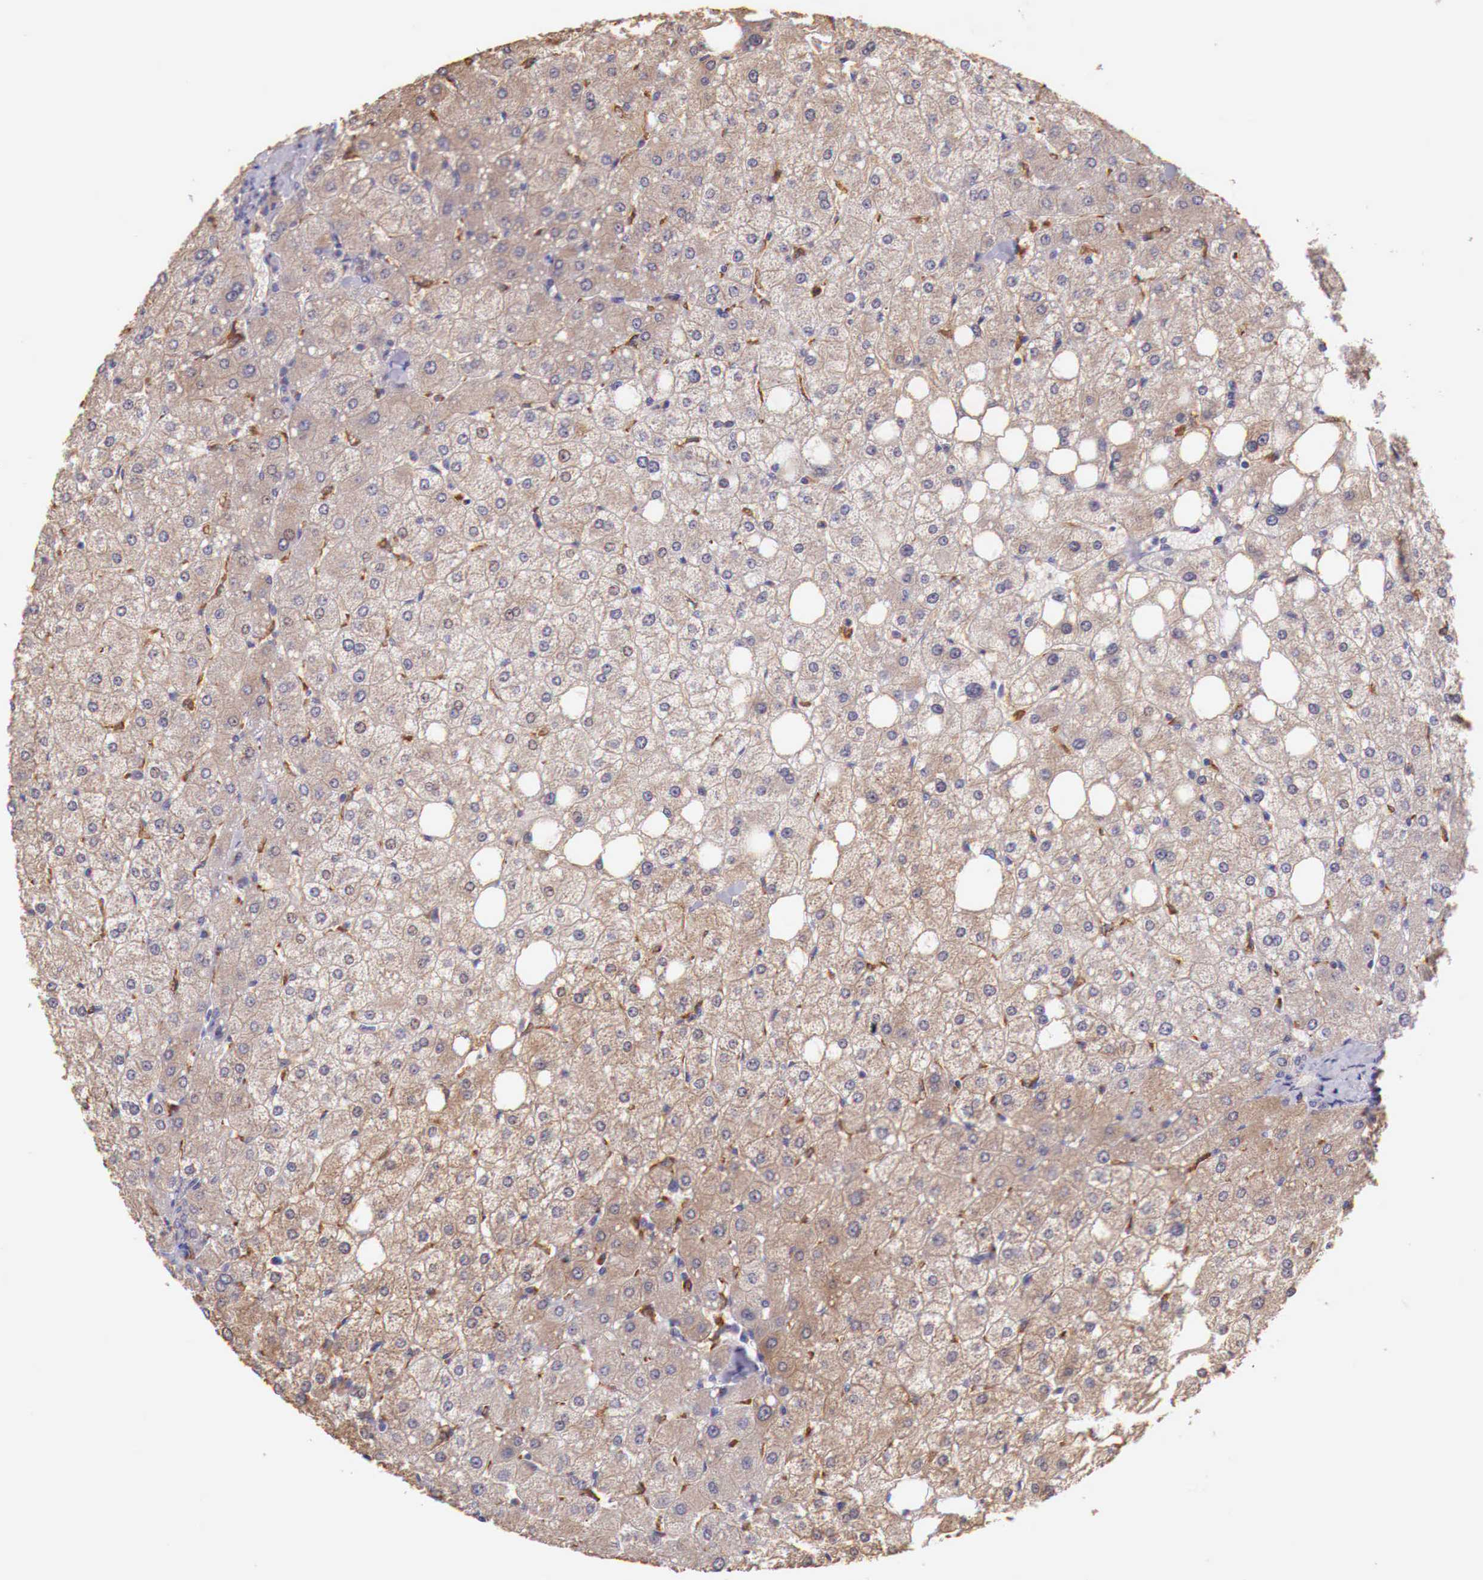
{"staining": {"intensity": "negative", "quantity": "none", "location": "none"}, "tissue": "liver", "cell_type": "Cholangiocytes", "image_type": "normal", "snomed": [{"axis": "morphology", "description": "Normal tissue, NOS"}, {"axis": "topography", "description": "Liver"}], "caption": "This is an immunohistochemistry (IHC) photomicrograph of unremarkable human liver. There is no positivity in cholangiocytes.", "gene": "CHRDL1", "patient": {"sex": "male", "age": 35}}